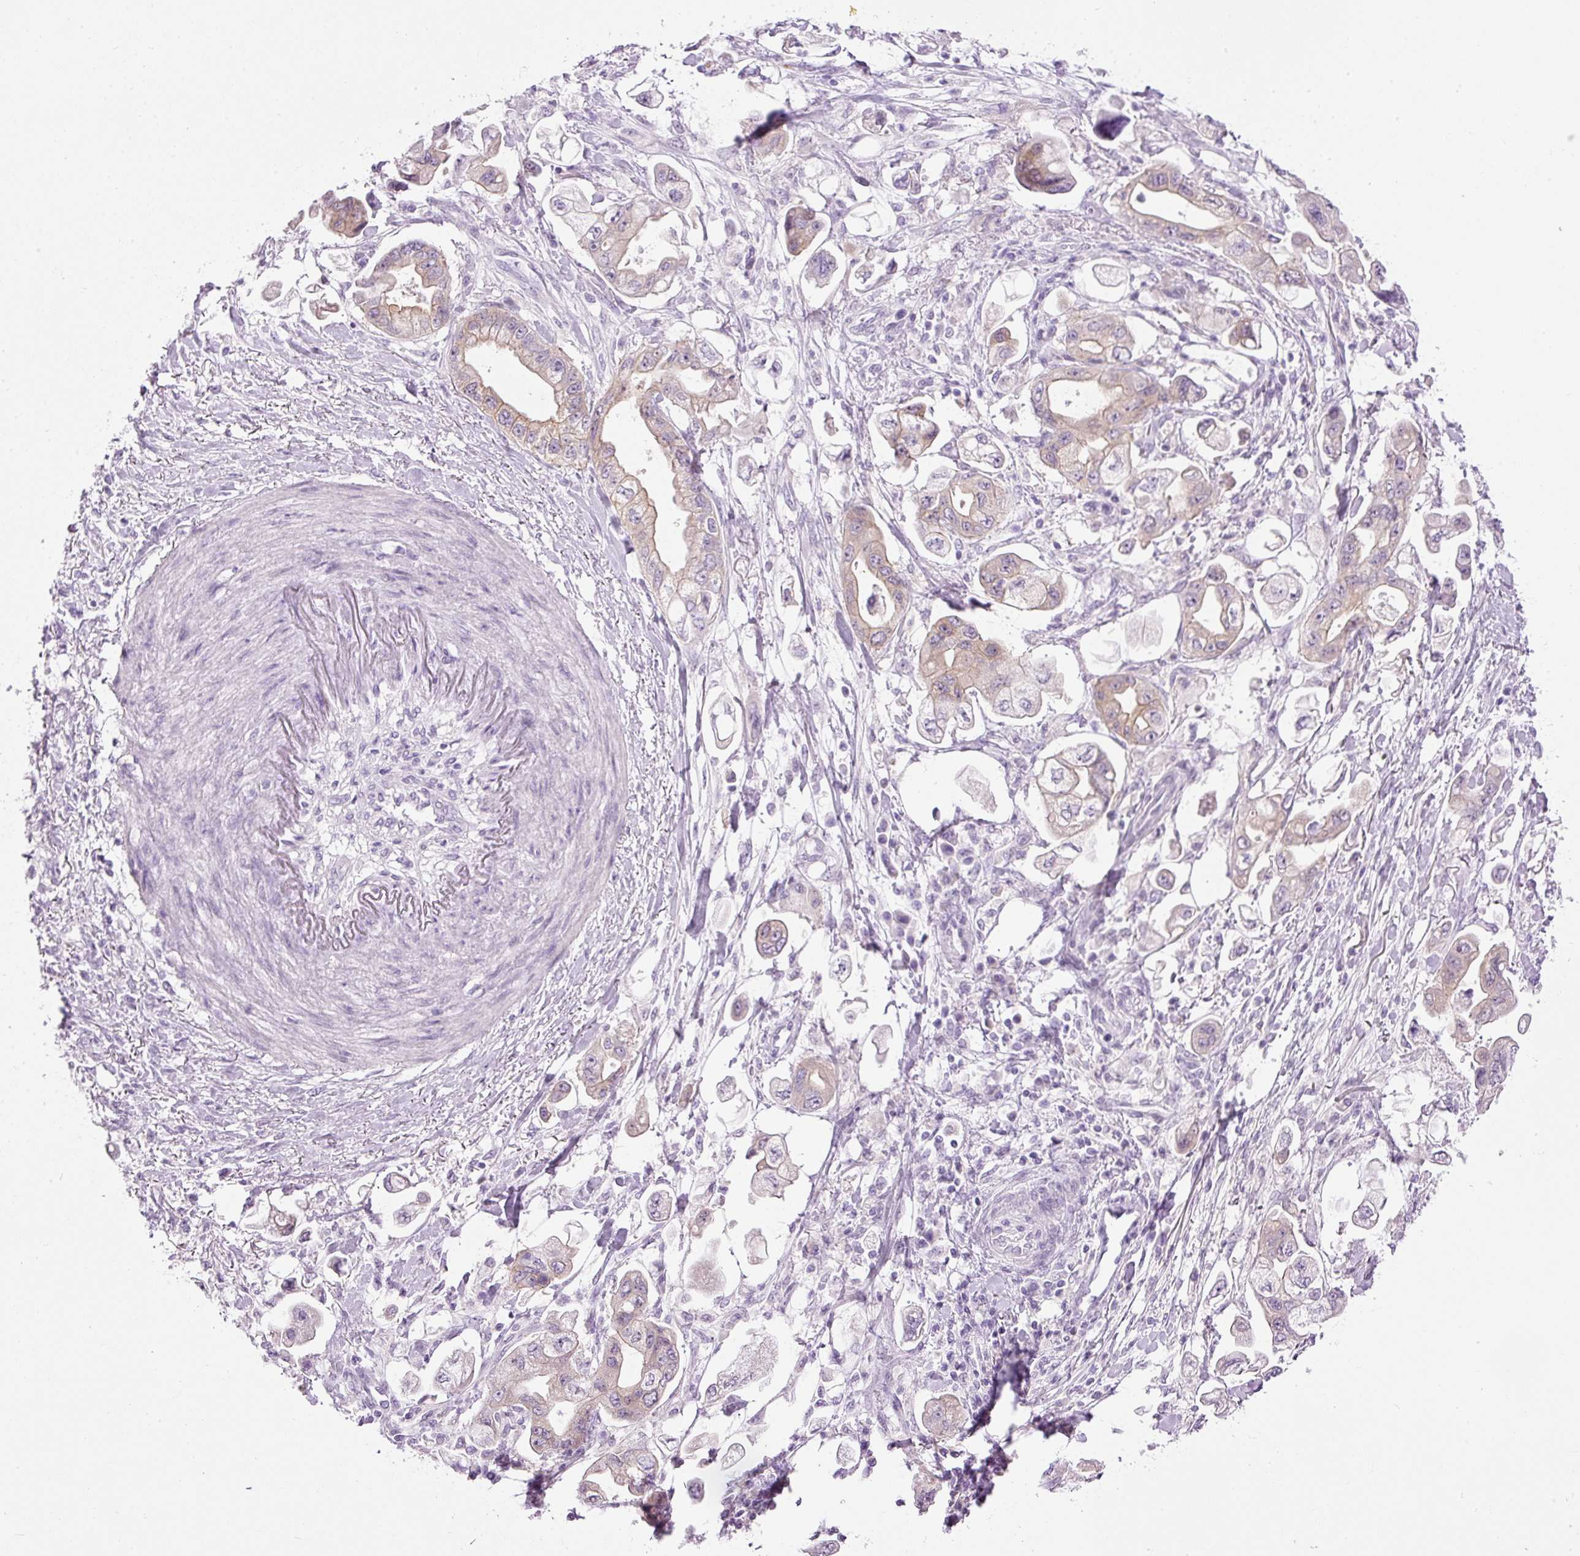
{"staining": {"intensity": "weak", "quantity": ">75%", "location": "cytoplasmic/membranous"}, "tissue": "stomach cancer", "cell_type": "Tumor cells", "image_type": "cancer", "snomed": [{"axis": "morphology", "description": "Adenocarcinoma, NOS"}, {"axis": "topography", "description": "Stomach"}], "caption": "Immunohistochemical staining of stomach cancer (adenocarcinoma) reveals low levels of weak cytoplasmic/membranous protein expression in approximately >75% of tumor cells. The protein is shown in brown color, while the nuclei are stained blue.", "gene": "SRC", "patient": {"sex": "male", "age": 62}}